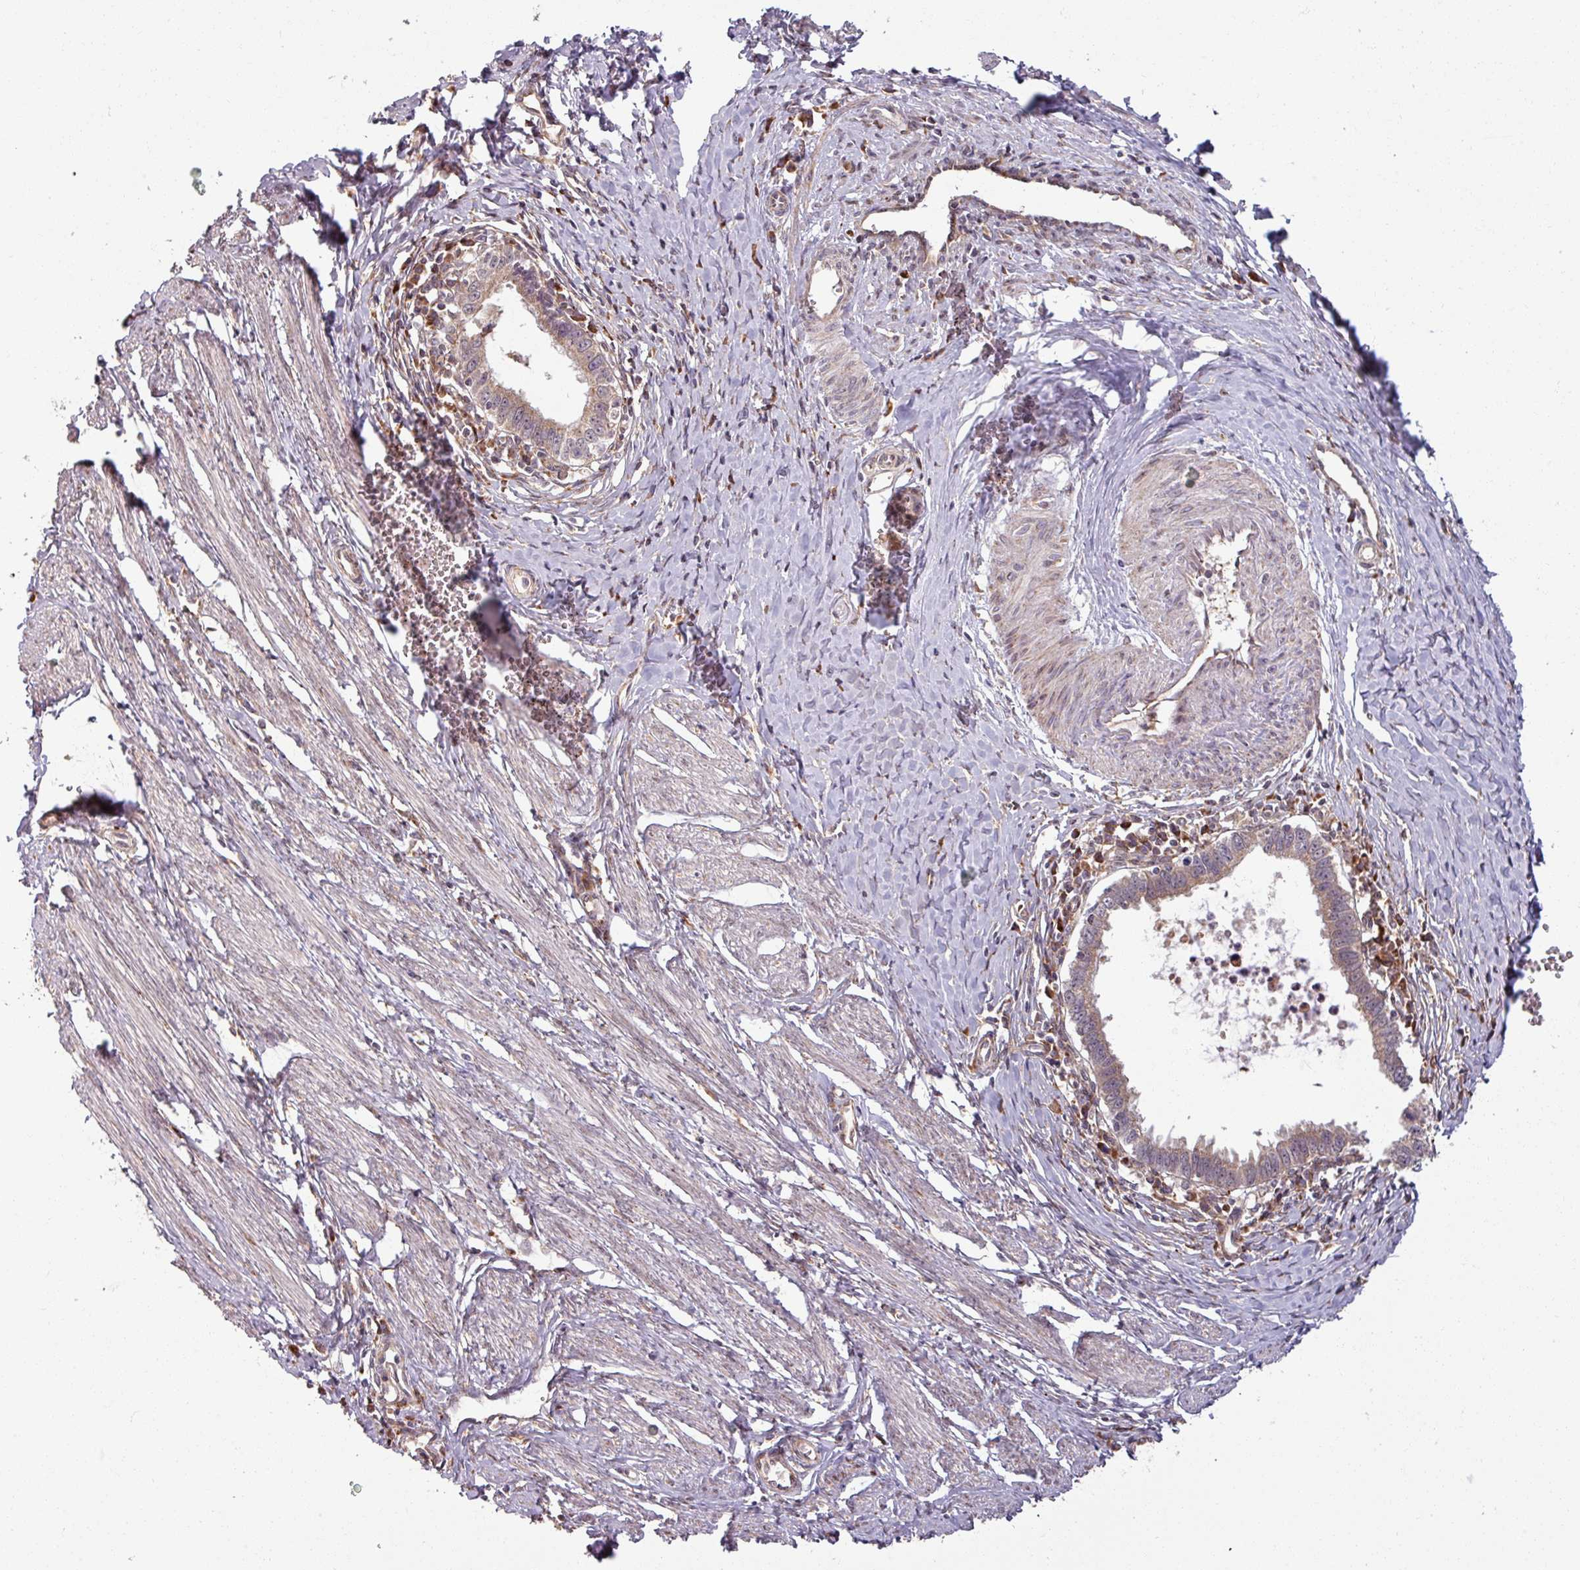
{"staining": {"intensity": "weak", "quantity": "25%-75%", "location": "cytoplasmic/membranous"}, "tissue": "cervical cancer", "cell_type": "Tumor cells", "image_type": "cancer", "snomed": [{"axis": "morphology", "description": "Adenocarcinoma, NOS"}, {"axis": "topography", "description": "Cervix"}], "caption": "The image exhibits staining of adenocarcinoma (cervical), revealing weak cytoplasmic/membranous protein expression (brown color) within tumor cells.", "gene": "MAGT1", "patient": {"sex": "female", "age": 36}}